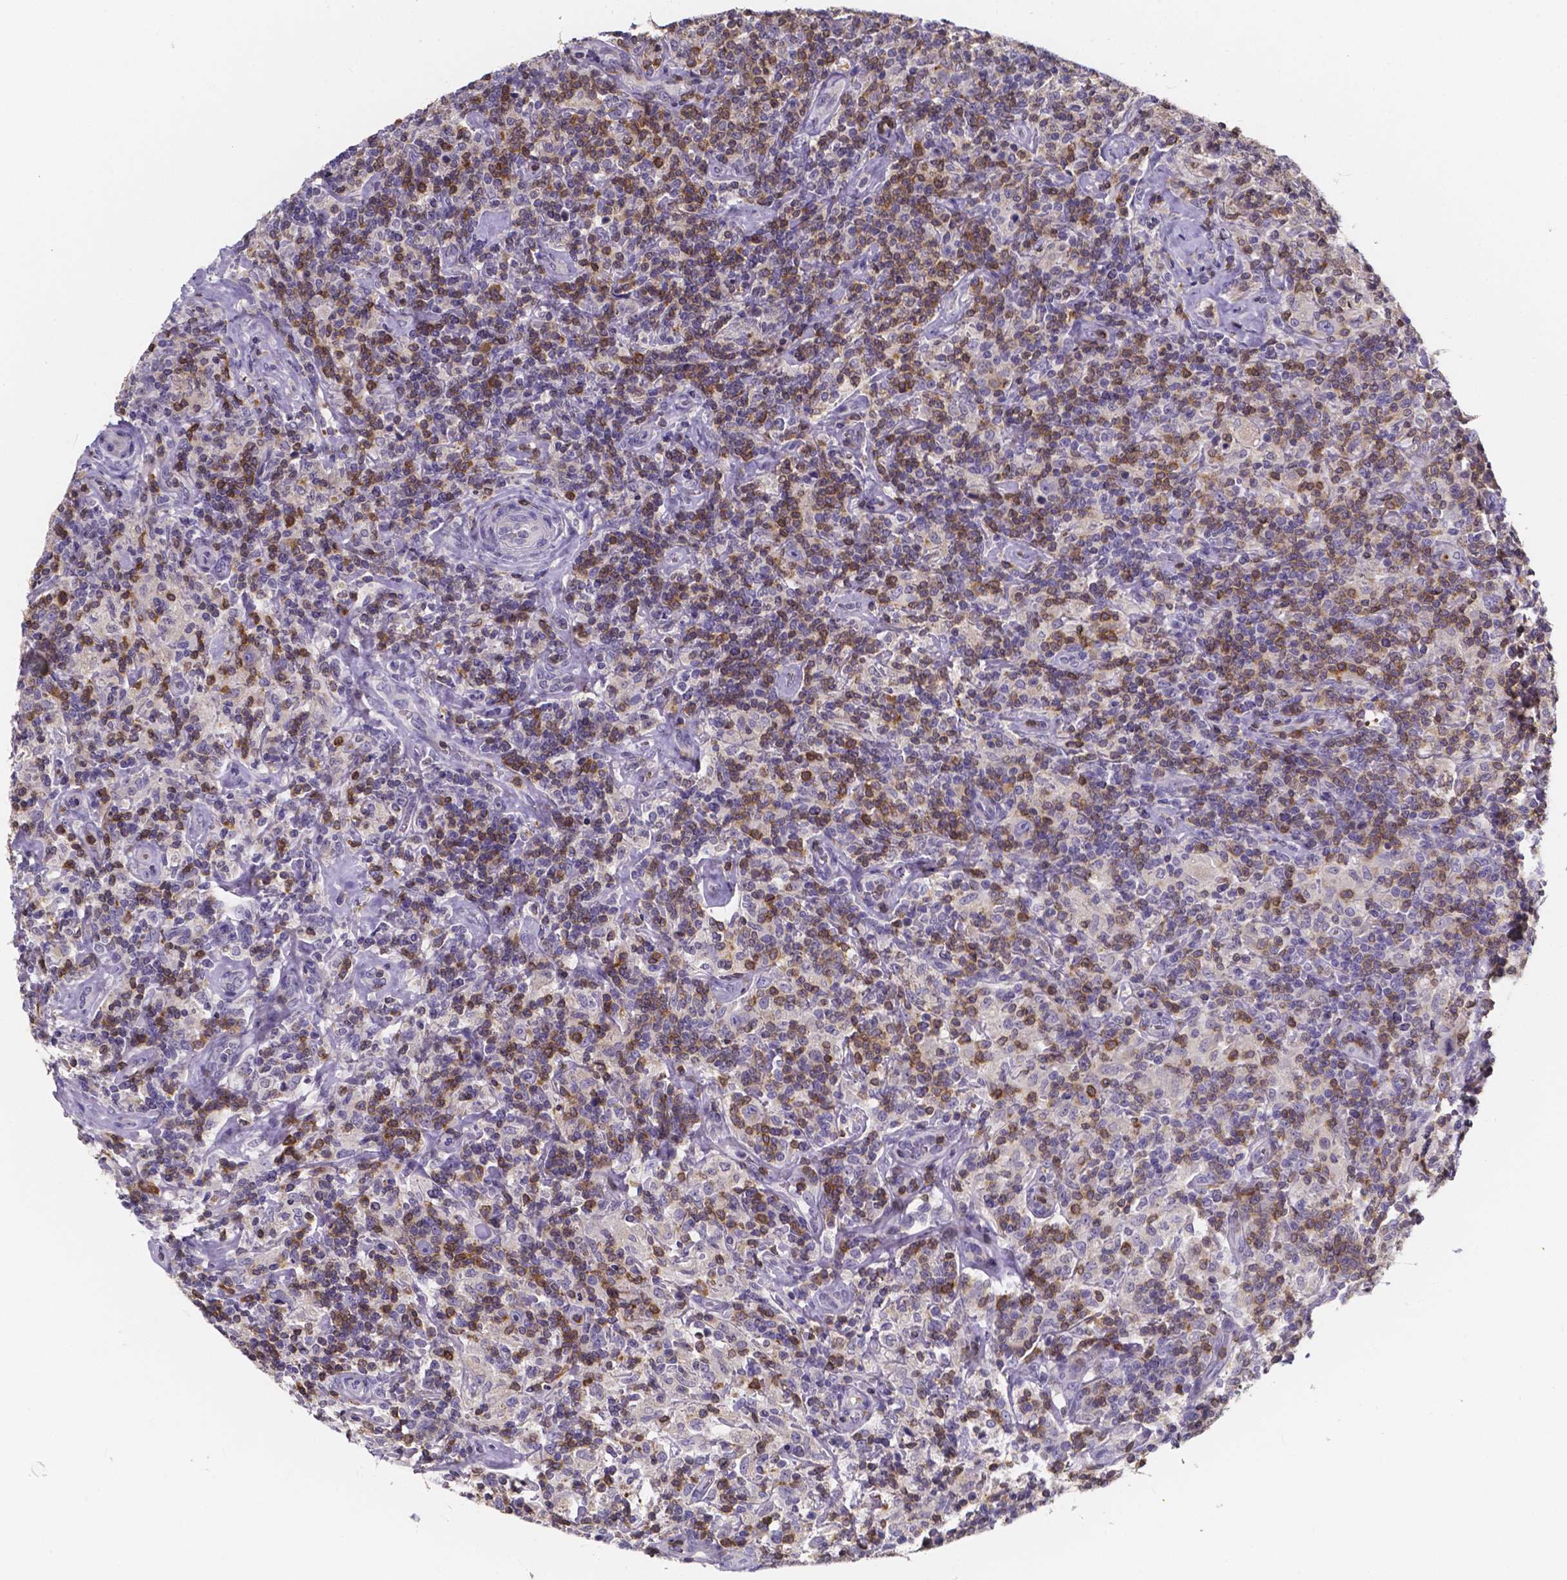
{"staining": {"intensity": "negative", "quantity": "none", "location": "none"}, "tissue": "lymphoma", "cell_type": "Tumor cells", "image_type": "cancer", "snomed": [{"axis": "morphology", "description": "Hodgkin's disease, NOS"}, {"axis": "topography", "description": "Lymph node"}], "caption": "Human Hodgkin's disease stained for a protein using IHC exhibits no expression in tumor cells.", "gene": "THEMIS", "patient": {"sex": "male", "age": 70}}